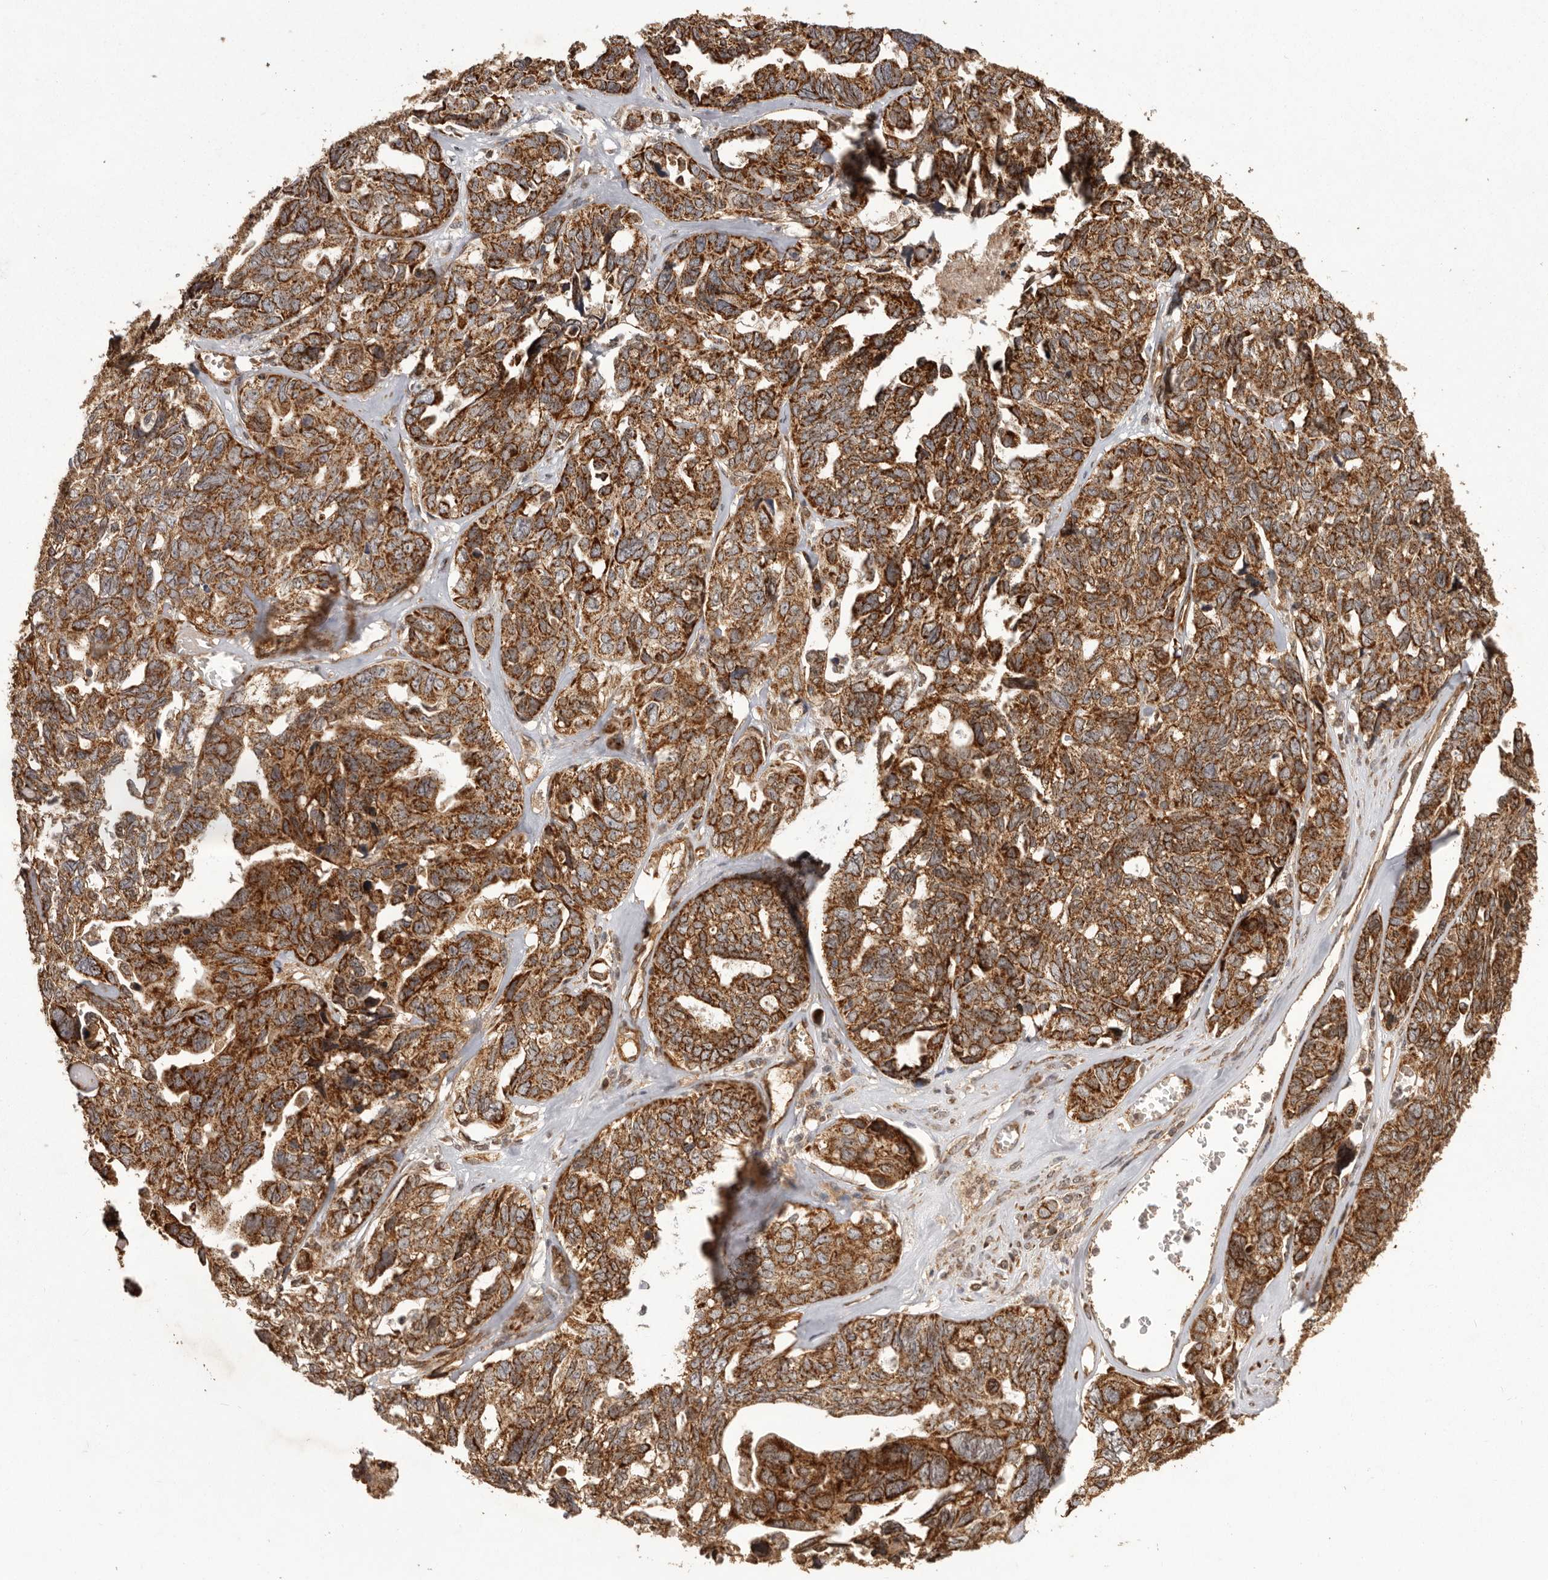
{"staining": {"intensity": "strong", "quantity": ">75%", "location": "cytoplasmic/membranous"}, "tissue": "ovarian cancer", "cell_type": "Tumor cells", "image_type": "cancer", "snomed": [{"axis": "morphology", "description": "Cystadenocarcinoma, serous, NOS"}, {"axis": "topography", "description": "Ovary"}], "caption": "Immunohistochemistry of human ovarian cancer (serous cystadenocarcinoma) reveals high levels of strong cytoplasmic/membranous expression in approximately >75% of tumor cells. The protein is shown in brown color, while the nuclei are stained blue.", "gene": "CHRM2", "patient": {"sex": "female", "age": 79}}